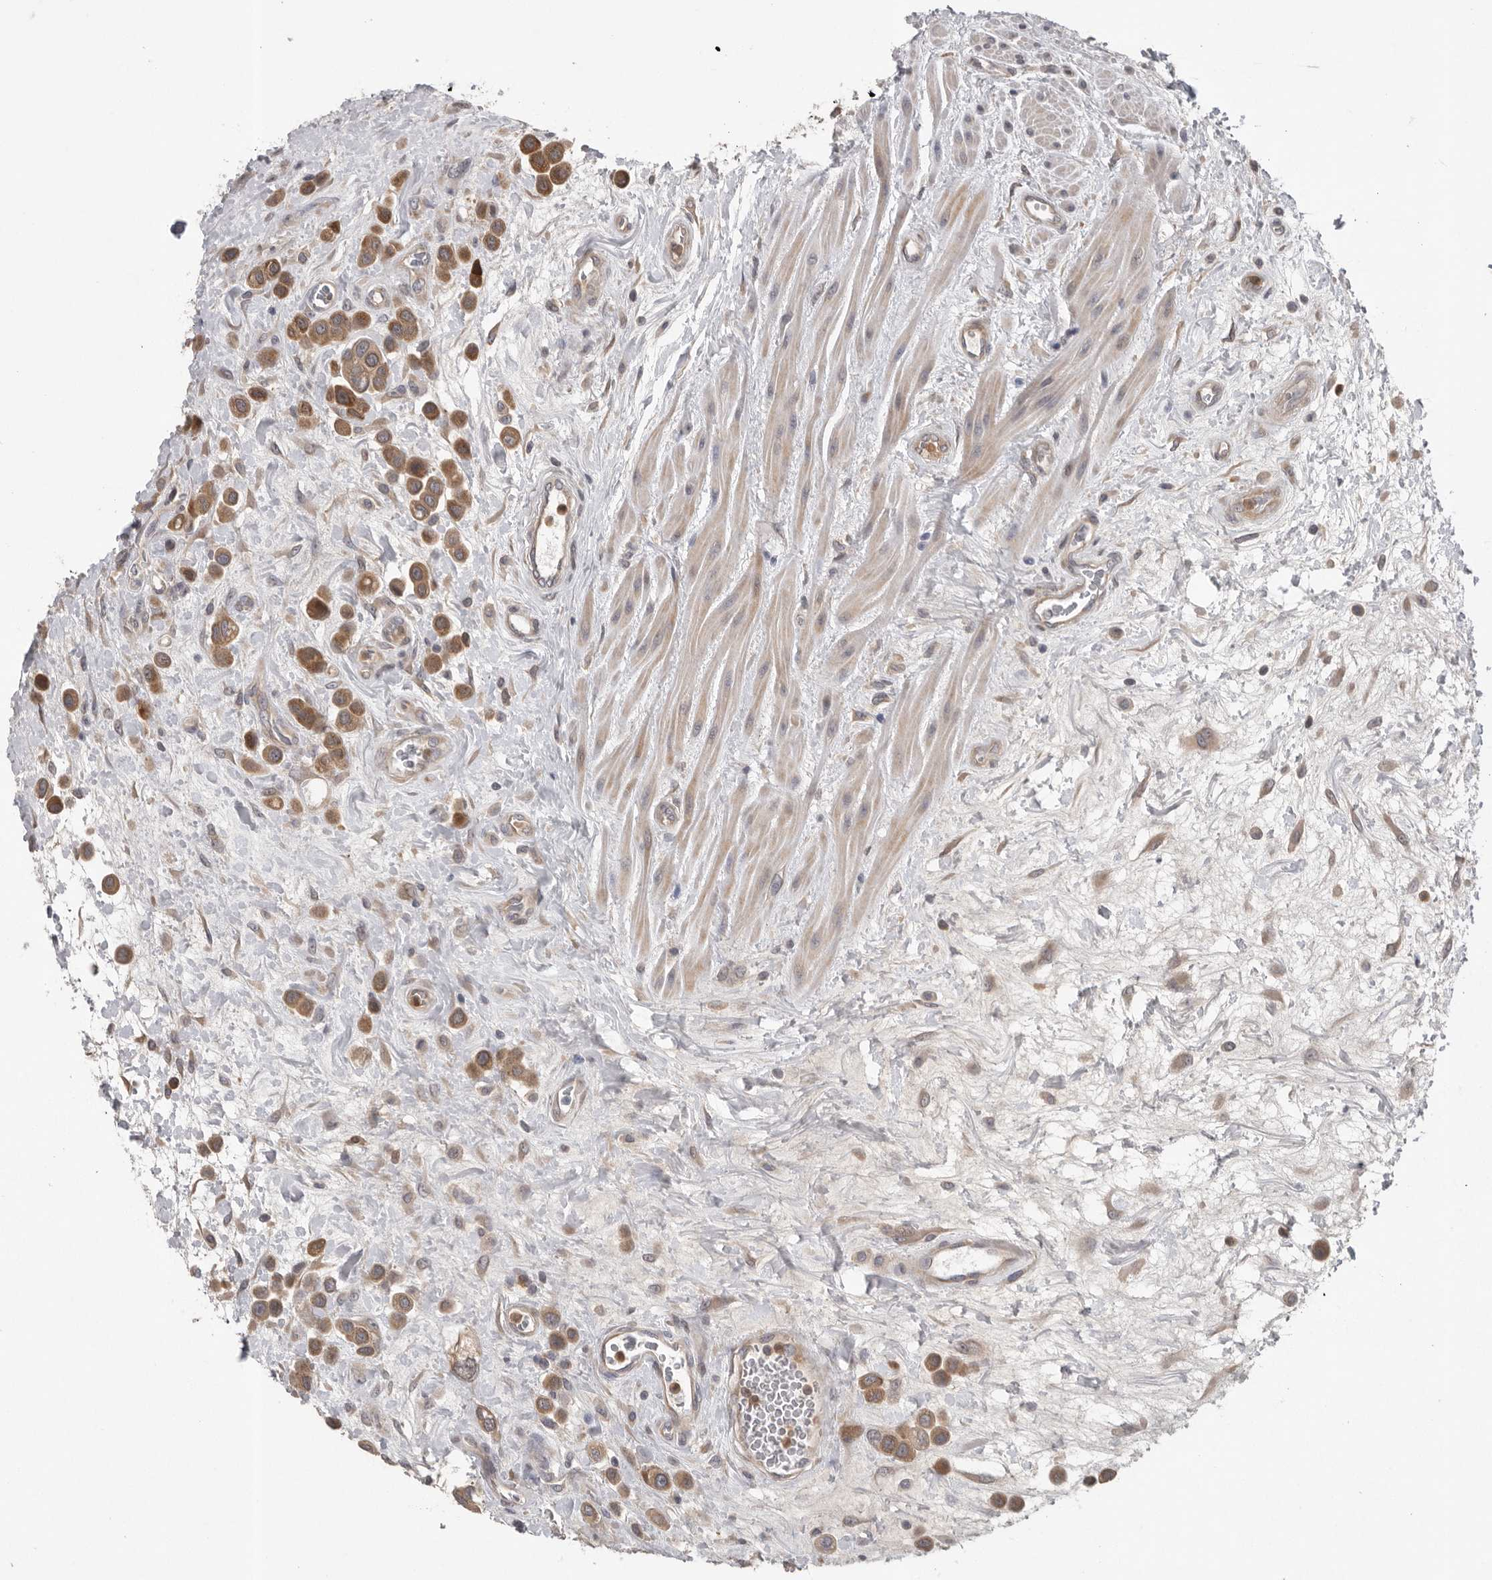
{"staining": {"intensity": "moderate", "quantity": ">75%", "location": "cytoplasmic/membranous"}, "tissue": "urothelial cancer", "cell_type": "Tumor cells", "image_type": "cancer", "snomed": [{"axis": "morphology", "description": "Urothelial carcinoma, High grade"}, {"axis": "topography", "description": "Urinary bladder"}], "caption": "Urothelial cancer tissue reveals moderate cytoplasmic/membranous staining in approximately >75% of tumor cells", "gene": "RALGPS2", "patient": {"sex": "male", "age": 50}}